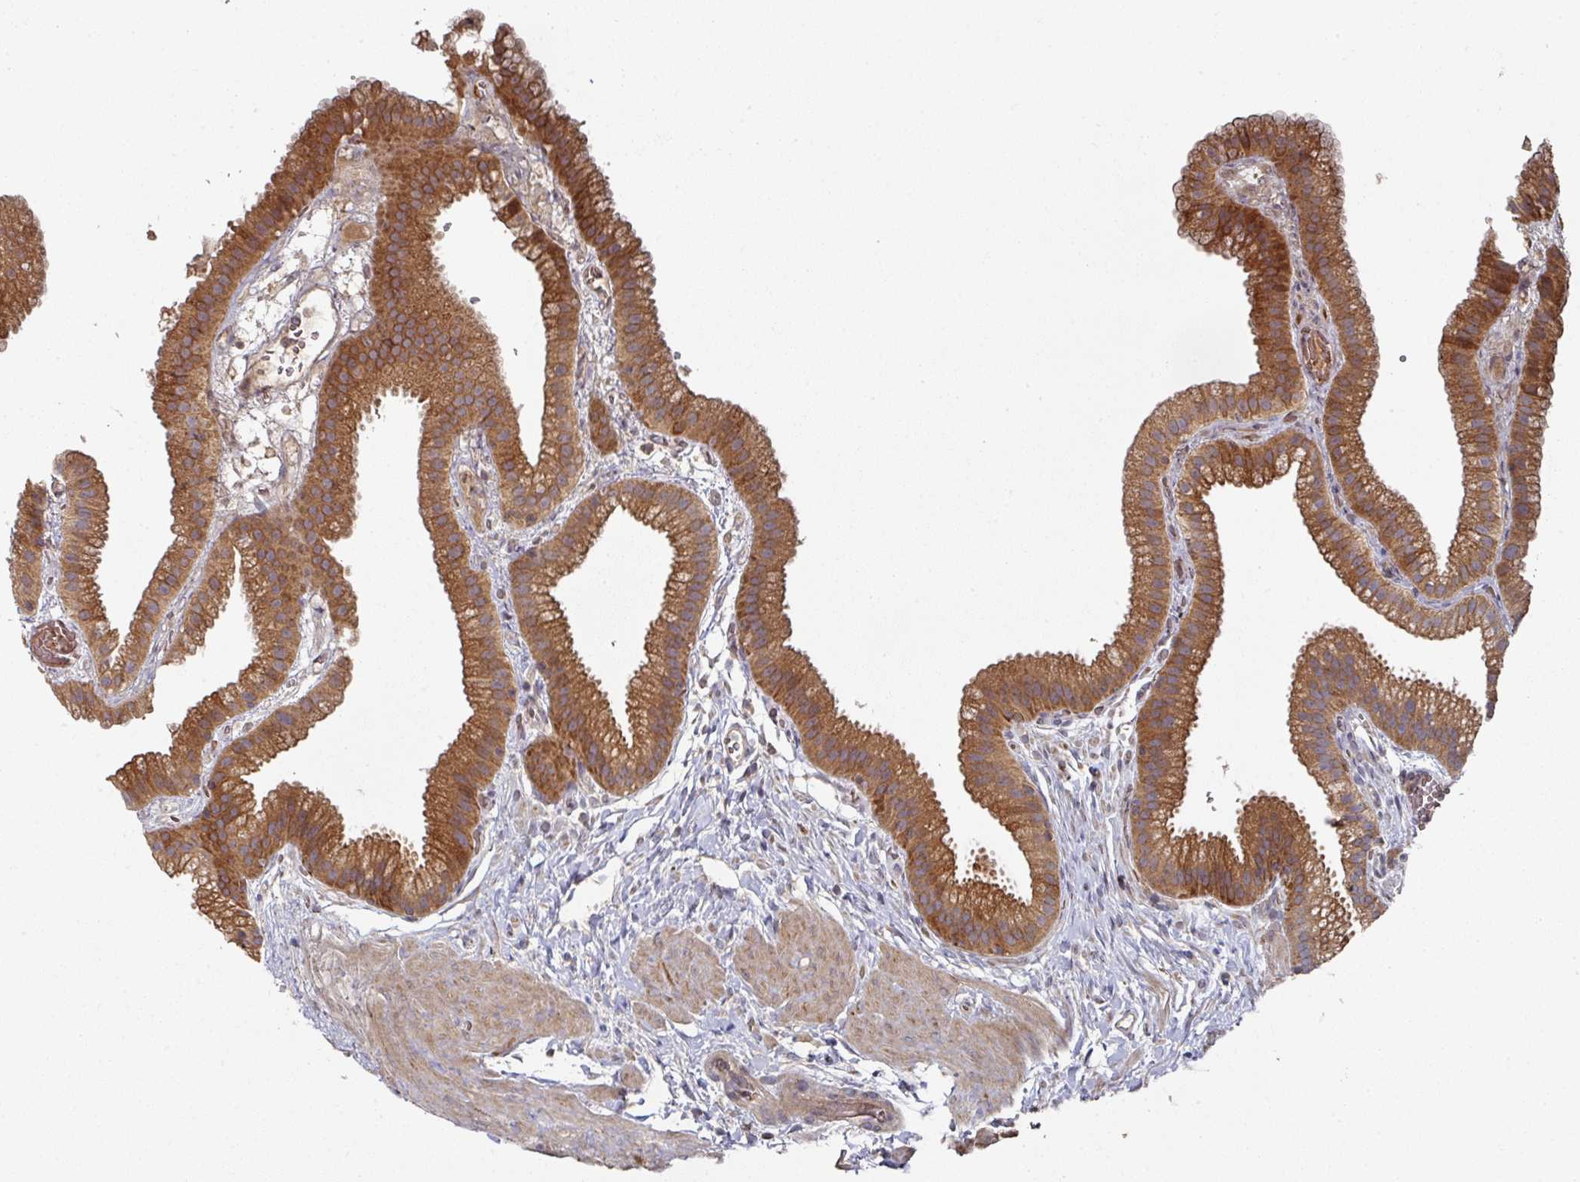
{"staining": {"intensity": "strong", "quantity": ">75%", "location": "cytoplasmic/membranous"}, "tissue": "gallbladder", "cell_type": "Glandular cells", "image_type": "normal", "snomed": [{"axis": "morphology", "description": "Normal tissue, NOS"}, {"axis": "topography", "description": "Gallbladder"}], "caption": "DAB (3,3'-diaminobenzidine) immunohistochemical staining of unremarkable human gallbladder demonstrates strong cytoplasmic/membranous protein expression in approximately >75% of glandular cells.", "gene": "DNAJC7", "patient": {"sex": "female", "age": 63}}